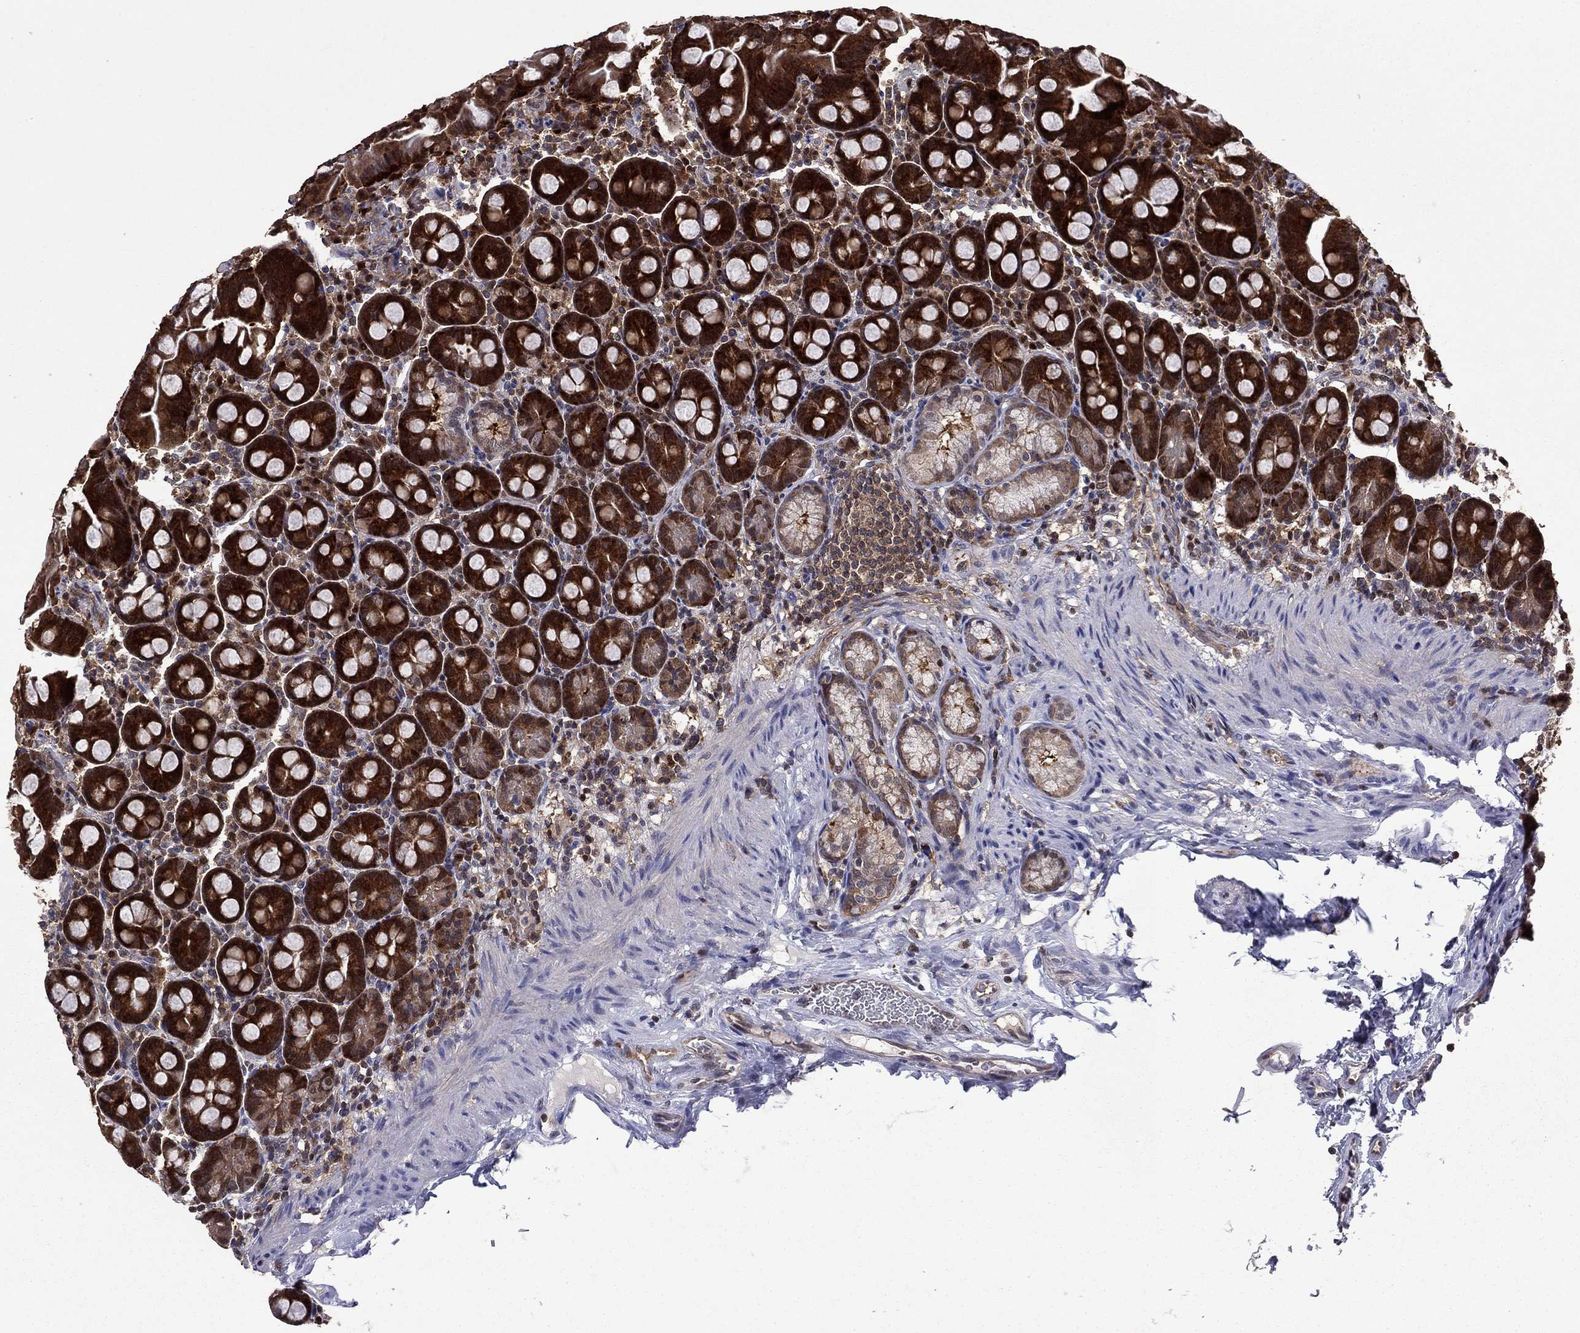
{"staining": {"intensity": "strong", "quantity": ">75%", "location": "cytoplasmic/membranous,nuclear"}, "tissue": "small intestine", "cell_type": "Glandular cells", "image_type": "normal", "snomed": [{"axis": "morphology", "description": "Normal tissue, NOS"}, {"axis": "topography", "description": "Small intestine"}], "caption": "Glandular cells exhibit high levels of strong cytoplasmic/membranous,nuclear expression in approximately >75% of cells in normal human small intestine. (brown staining indicates protein expression, while blue staining denotes nuclei).", "gene": "APPBP2", "patient": {"sex": "female", "age": 44}}